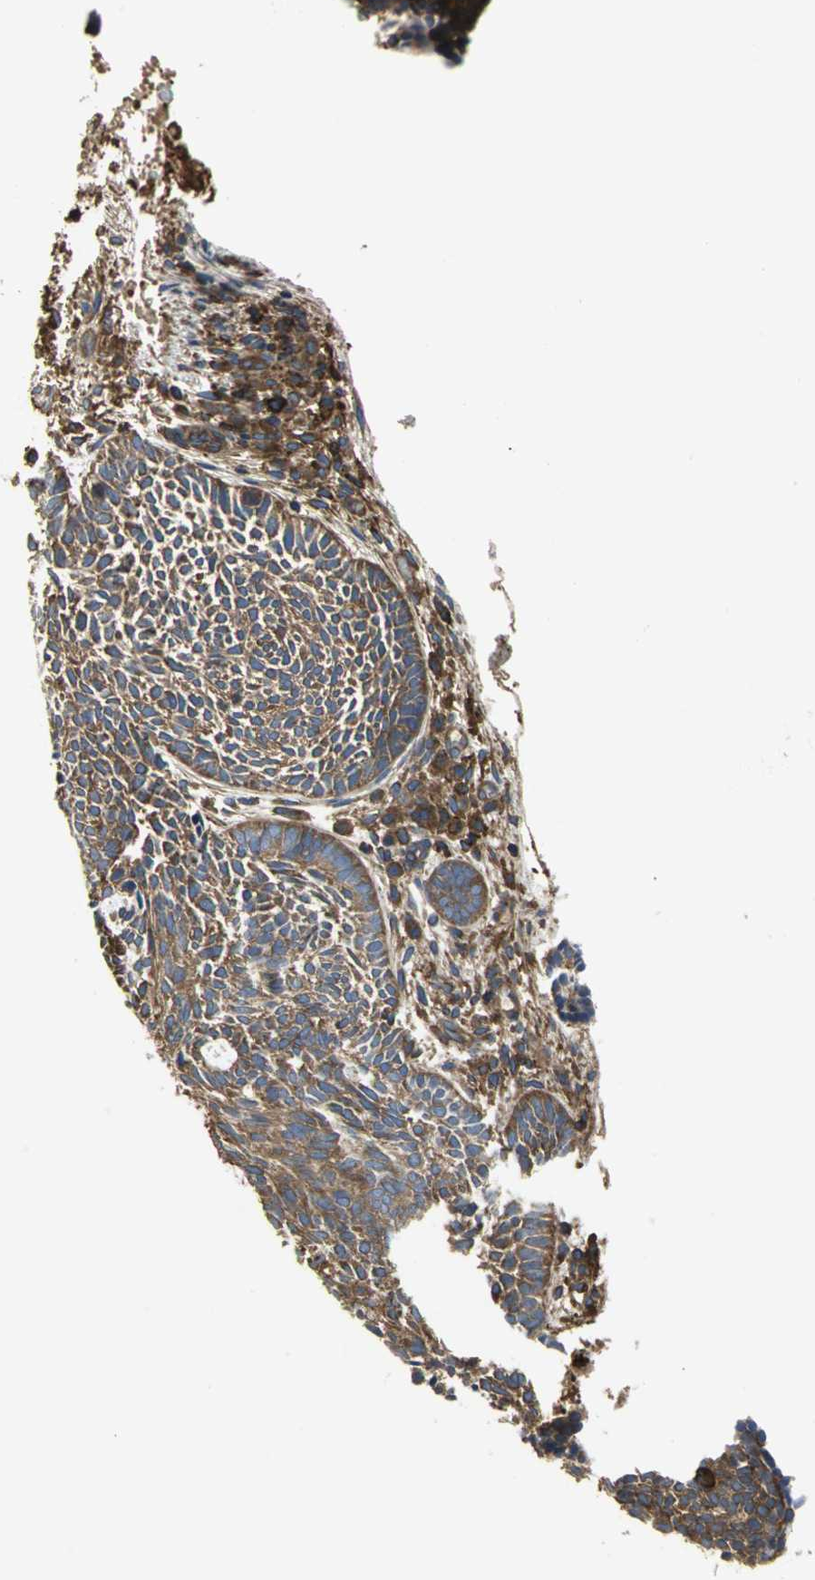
{"staining": {"intensity": "strong", "quantity": ">75%", "location": "cytoplasmic/membranous"}, "tissue": "skin cancer", "cell_type": "Tumor cells", "image_type": "cancer", "snomed": [{"axis": "morphology", "description": "Normal tissue, NOS"}, {"axis": "morphology", "description": "Basal cell carcinoma"}, {"axis": "topography", "description": "Skin"}], "caption": "Immunohistochemical staining of basal cell carcinoma (skin) displays high levels of strong cytoplasmic/membranous protein expression in approximately >75% of tumor cells. (IHC, brightfield microscopy, high magnification).", "gene": "TLN1", "patient": {"sex": "male", "age": 87}}